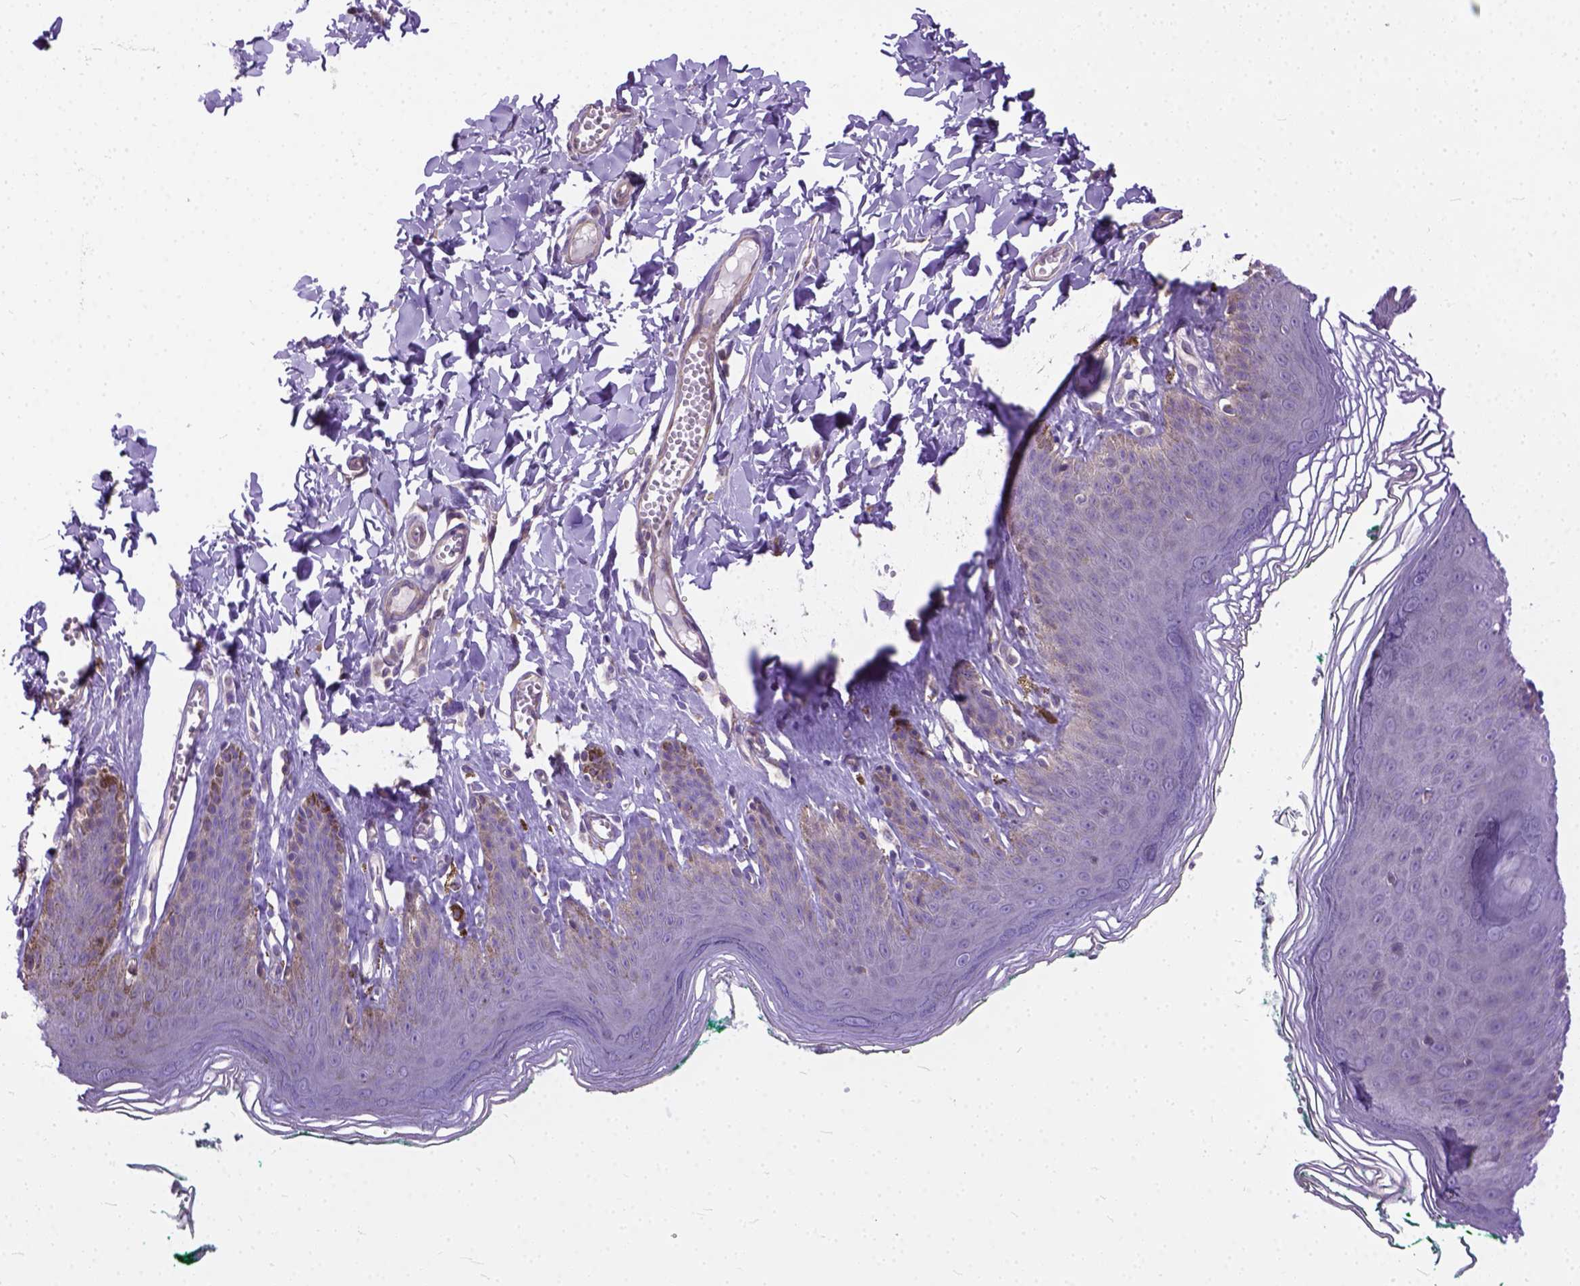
{"staining": {"intensity": "weak", "quantity": "<25%", "location": "cytoplasmic/membranous"}, "tissue": "skin", "cell_type": "Epidermal cells", "image_type": "normal", "snomed": [{"axis": "morphology", "description": "Normal tissue, NOS"}, {"axis": "topography", "description": "Vulva"}, {"axis": "topography", "description": "Peripheral nerve tissue"}], "caption": "Protein analysis of unremarkable skin exhibits no significant staining in epidermal cells.", "gene": "BANF2", "patient": {"sex": "female", "age": 66}}